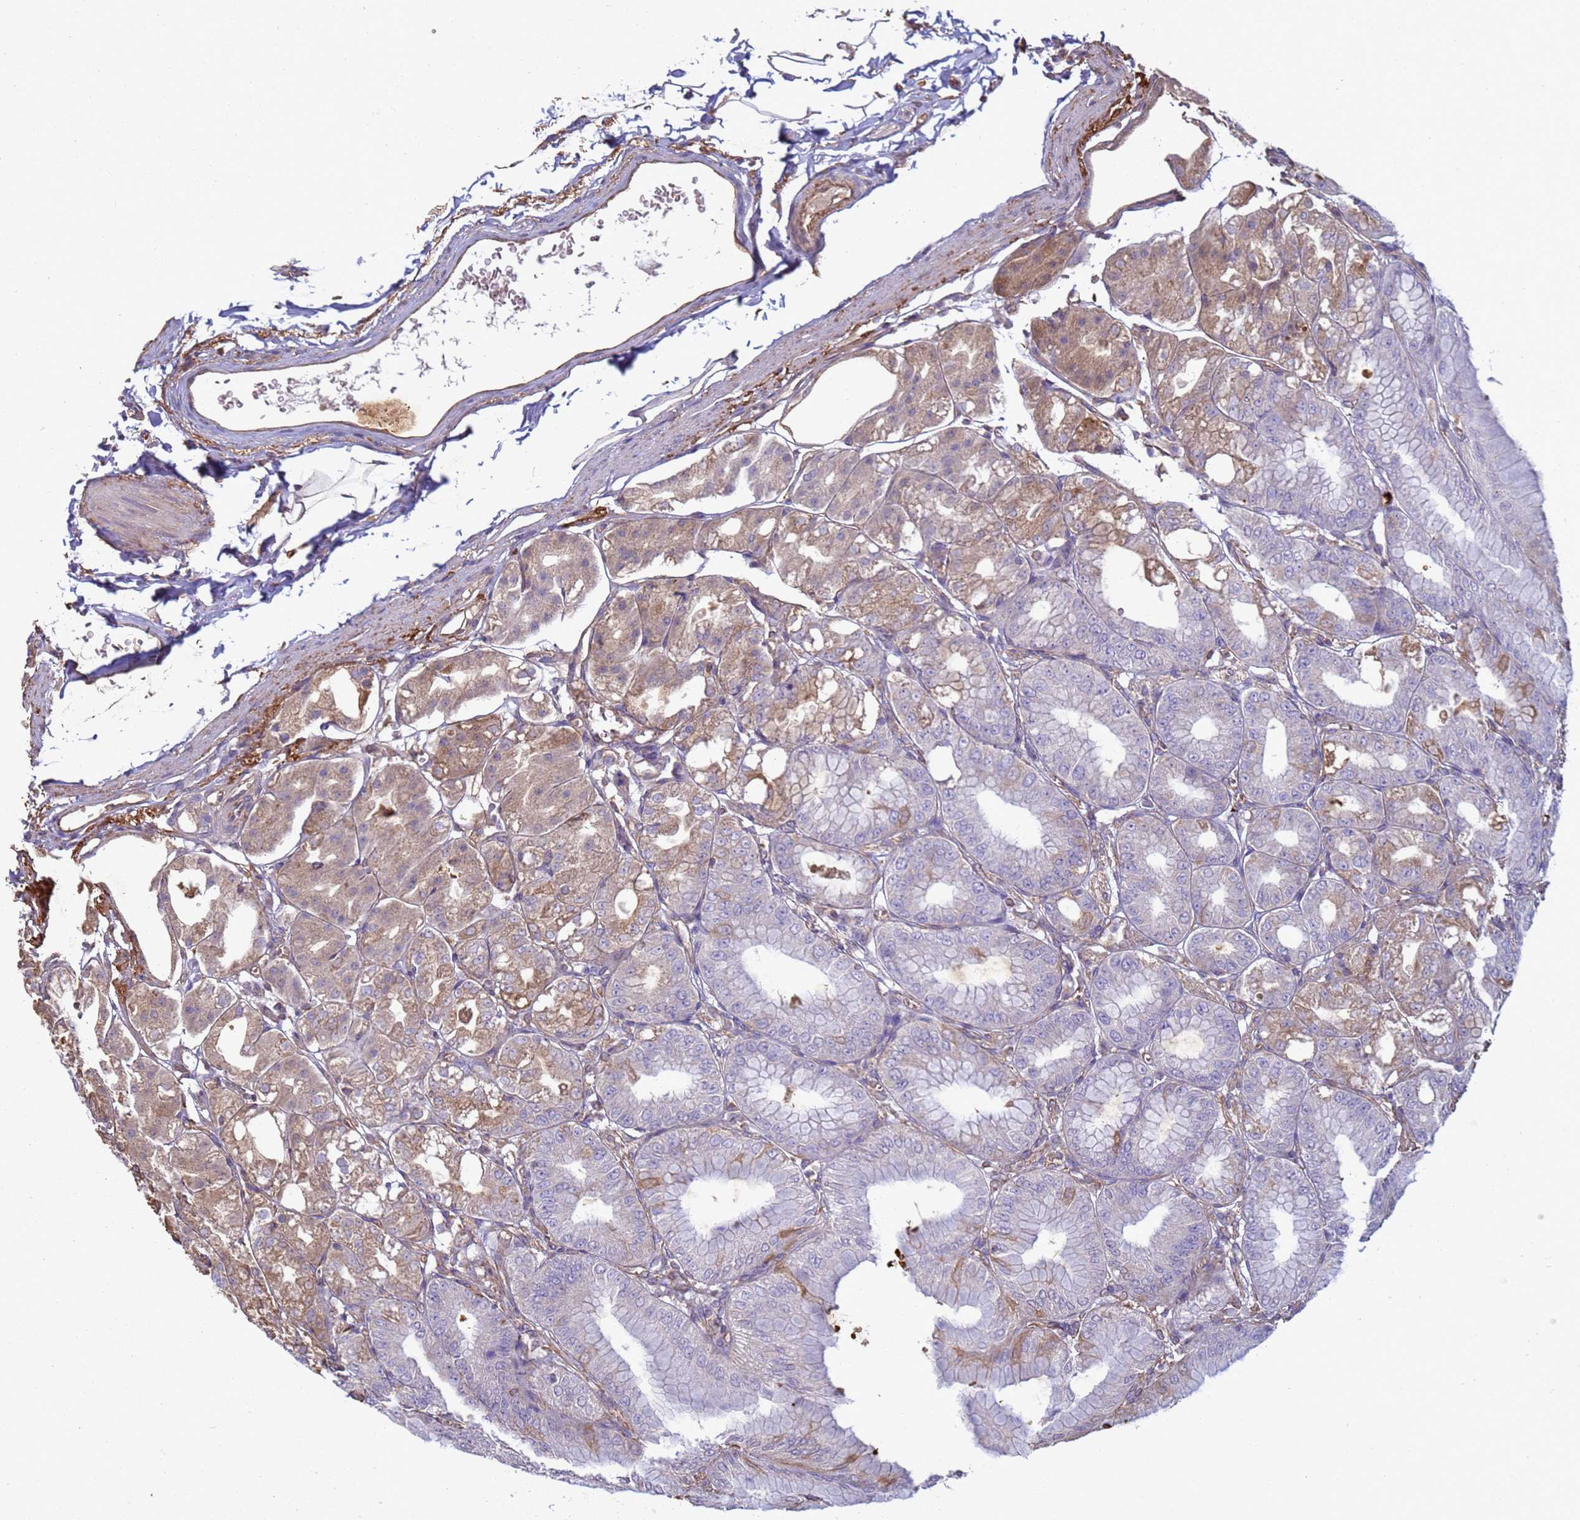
{"staining": {"intensity": "strong", "quantity": "25%-75%", "location": "cytoplasmic/membranous"}, "tissue": "stomach", "cell_type": "Glandular cells", "image_type": "normal", "snomed": [{"axis": "morphology", "description": "Normal tissue, NOS"}, {"axis": "topography", "description": "Stomach, lower"}], "caption": "Immunohistochemical staining of unremarkable human stomach demonstrates strong cytoplasmic/membranous protein positivity in about 25%-75% of glandular cells.", "gene": "SGIP1", "patient": {"sex": "male", "age": 71}}